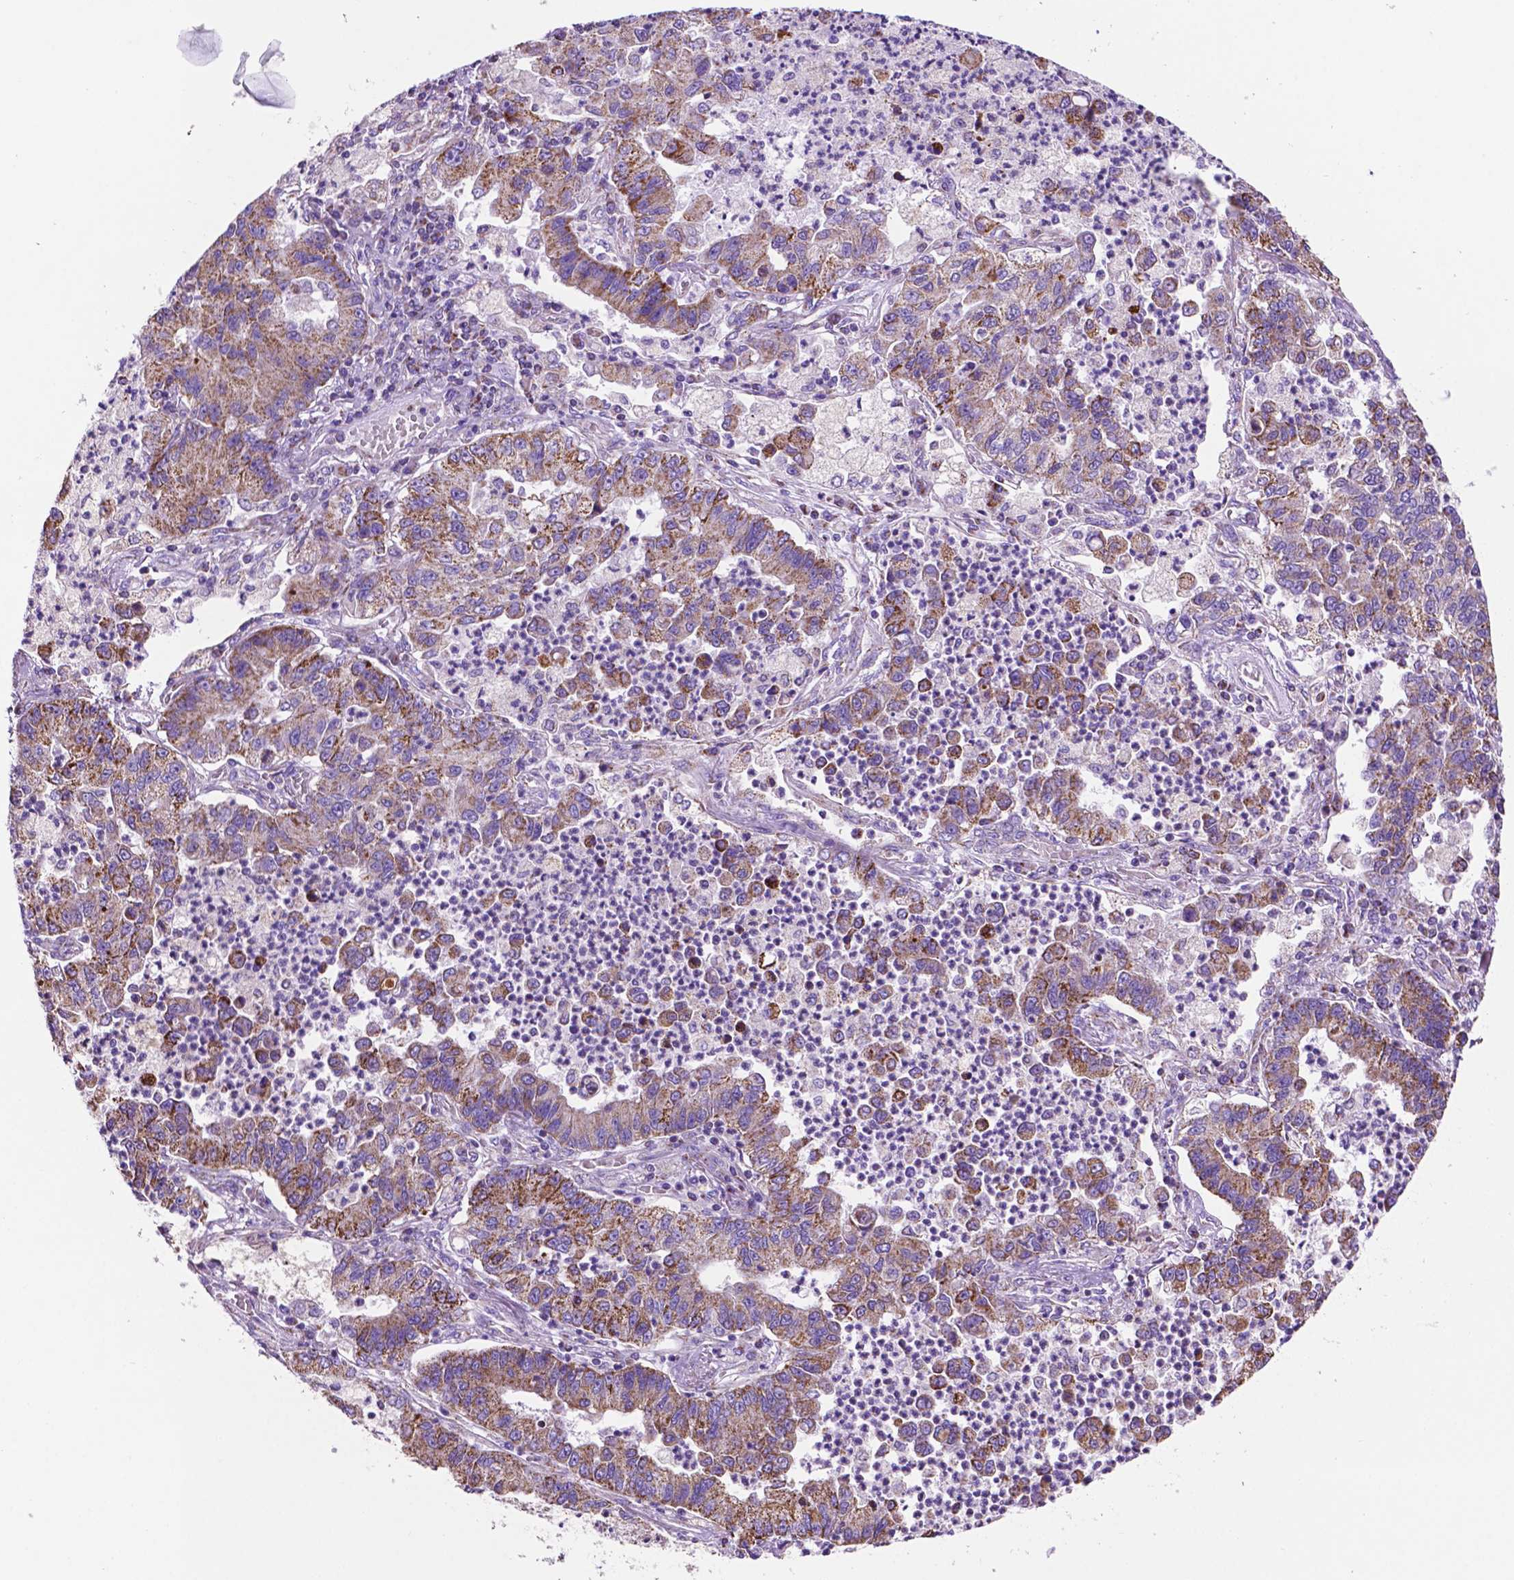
{"staining": {"intensity": "moderate", "quantity": ">75%", "location": "cytoplasmic/membranous"}, "tissue": "lung cancer", "cell_type": "Tumor cells", "image_type": "cancer", "snomed": [{"axis": "morphology", "description": "Adenocarcinoma, NOS"}, {"axis": "topography", "description": "Lung"}], "caption": "DAB (3,3'-diaminobenzidine) immunohistochemical staining of human lung cancer (adenocarcinoma) demonstrates moderate cytoplasmic/membranous protein expression in about >75% of tumor cells.", "gene": "GDPD5", "patient": {"sex": "female", "age": 57}}